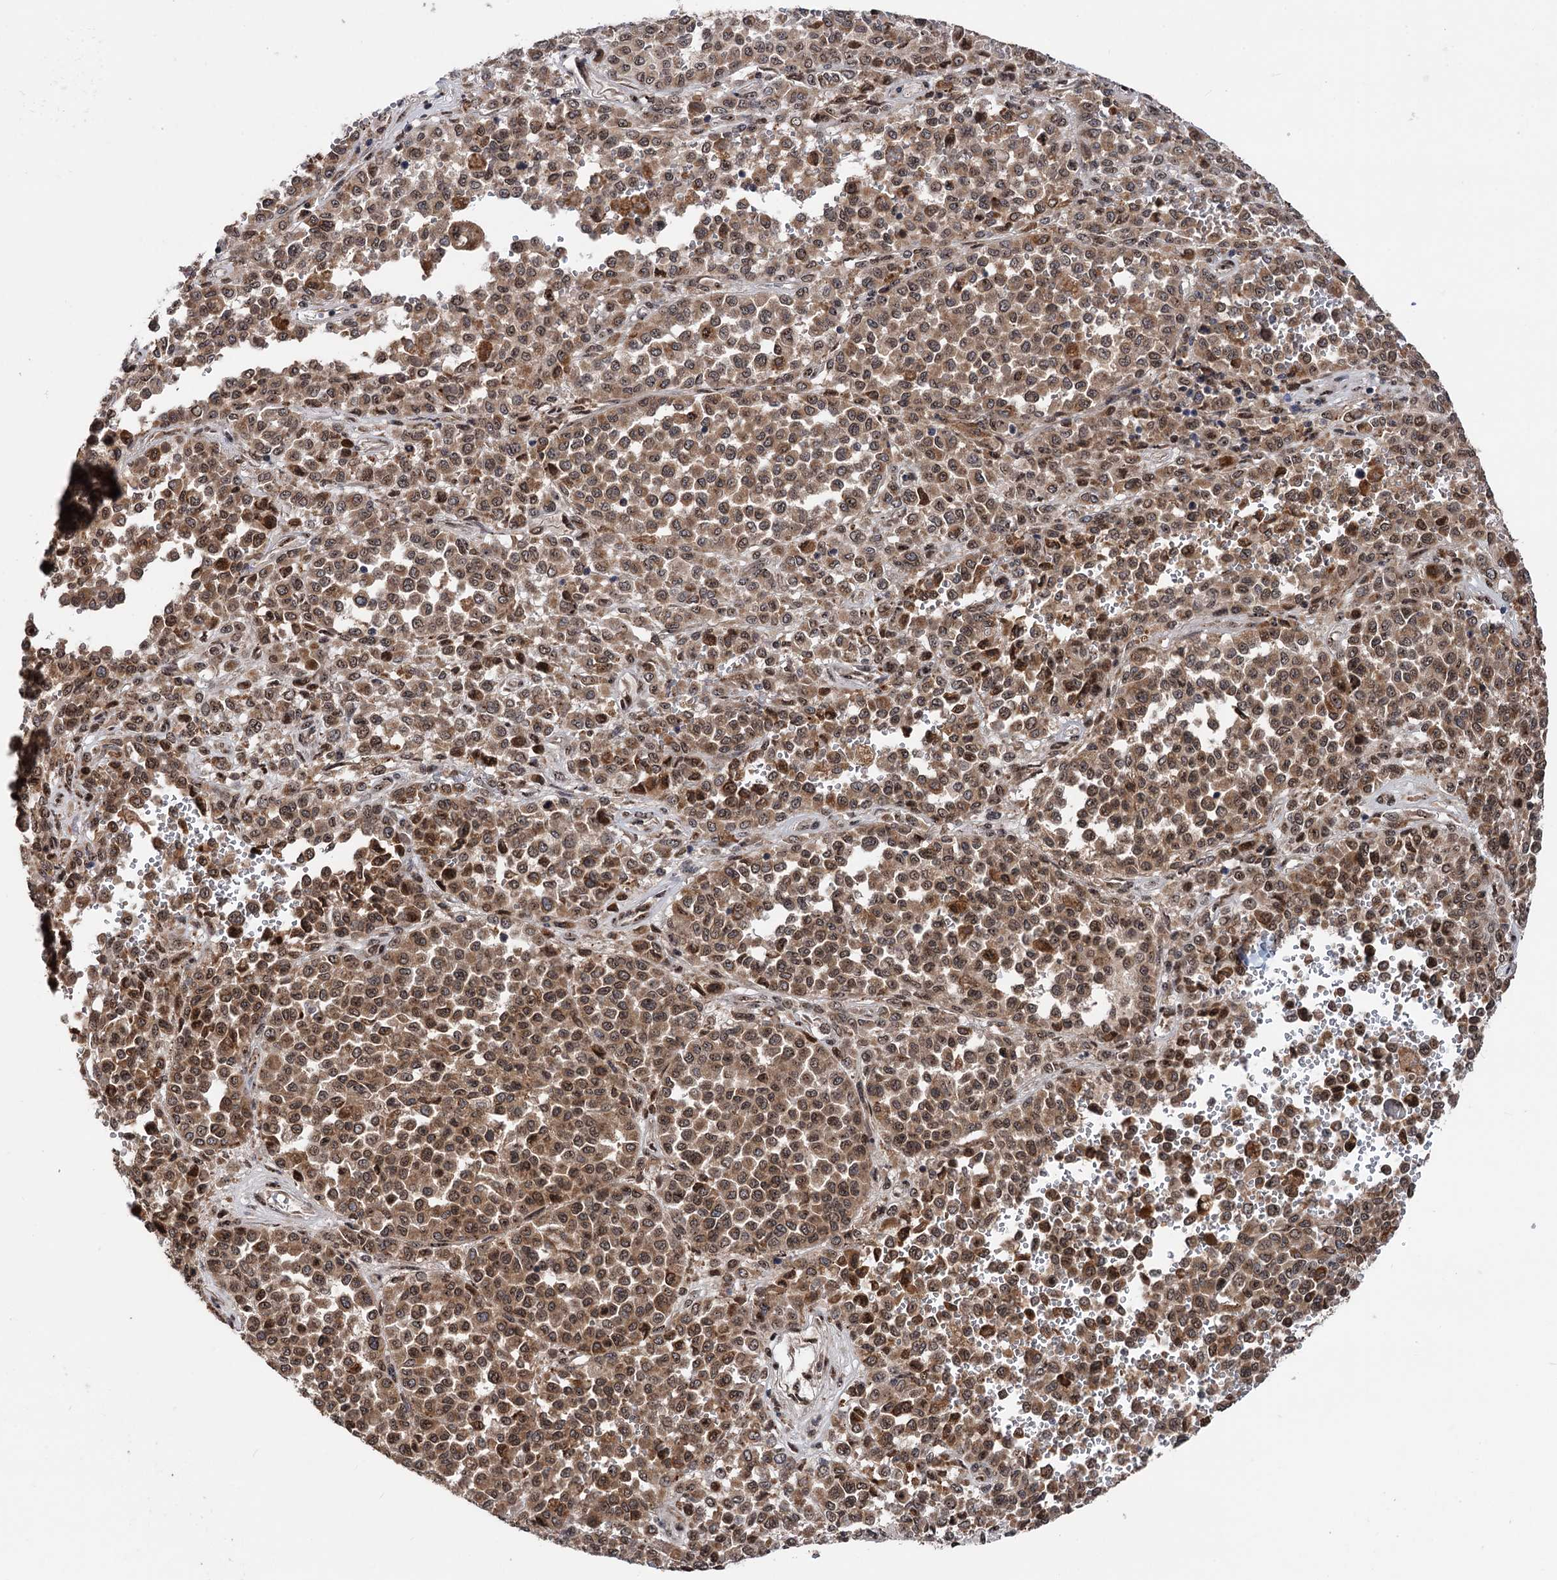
{"staining": {"intensity": "moderate", "quantity": ">75%", "location": "cytoplasmic/membranous,nuclear"}, "tissue": "melanoma", "cell_type": "Tumor cells", "image_type": "cancer", "snomed": [{"axis": "morphology", "description": "Malignant melanoma, Metastatic site"}, {"axis": "topography", "description": "Pancreas"}], "caption": "This micrograph reveals IHC staining of human melanoma, with medium moderate cytoplasmic/membranous and nuclear staining in approximately >75% of tumor cells.", "gene": "MESD", "patient": {"sex": "female", "age": 30}}